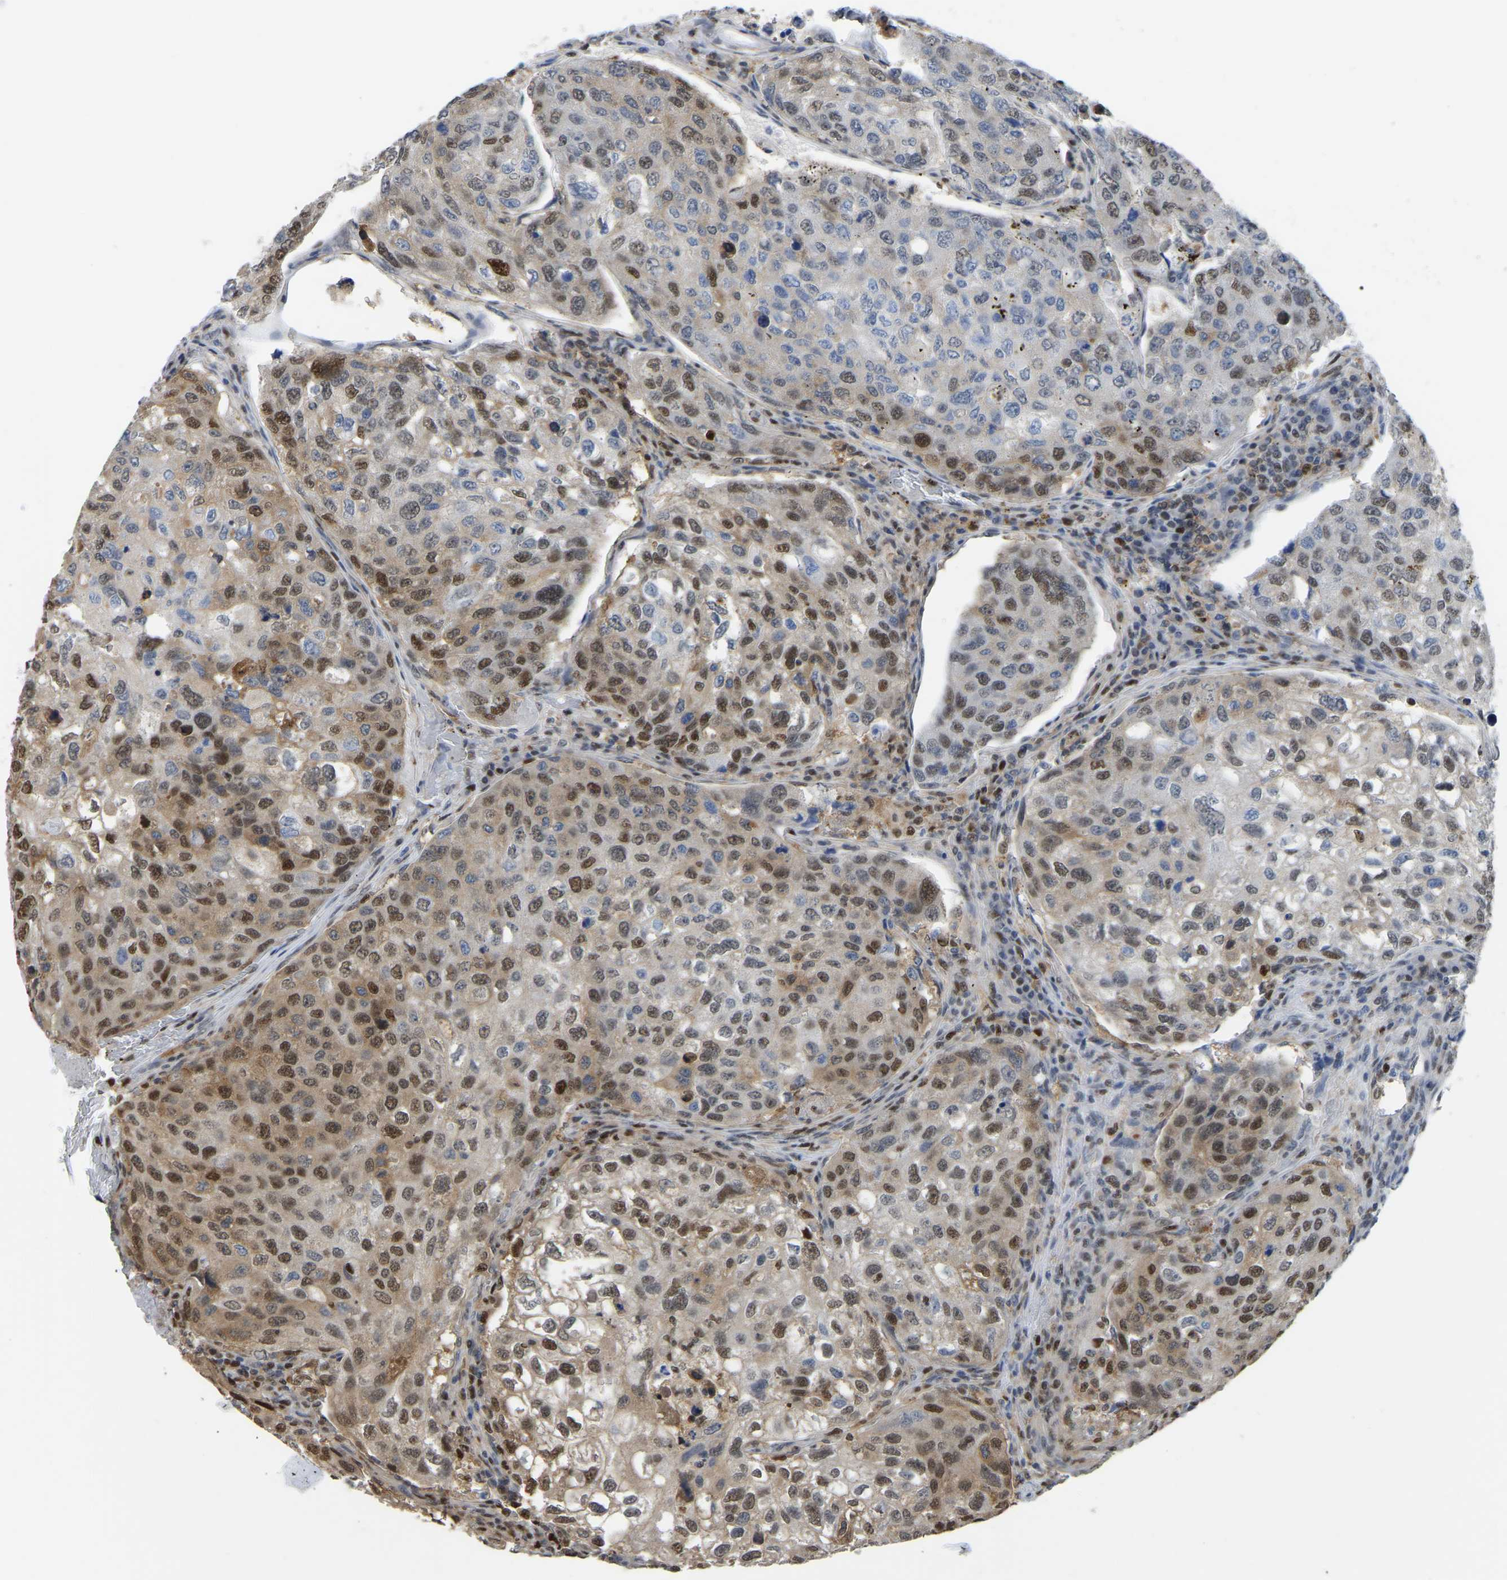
{"staining": {"intensity": "moderate", "quantity": "25%-75%", "location": "cytoplasmic/membranous,nuclear"}, "tissue": "urothelial cancer", "cell_type": "Tumor cells", "image_type": "cancer", "snomed": [{"axis": "morphology", "description": "Urothelial carcinoma, High grade"}, {"axis": "topography", "description": "Lymph node"}, {"axis": "topography", "description": "Urinary bladder"}], "caption": "An image showing moderate cytoplasmic/membranous and nuclear staining in about 25%-75% of tumor cells in urothelial cancer, as visualized by brown immunohistochemical staining.", "gene": "KLRG2", "patient": {"sex": "male", "age": 51}}